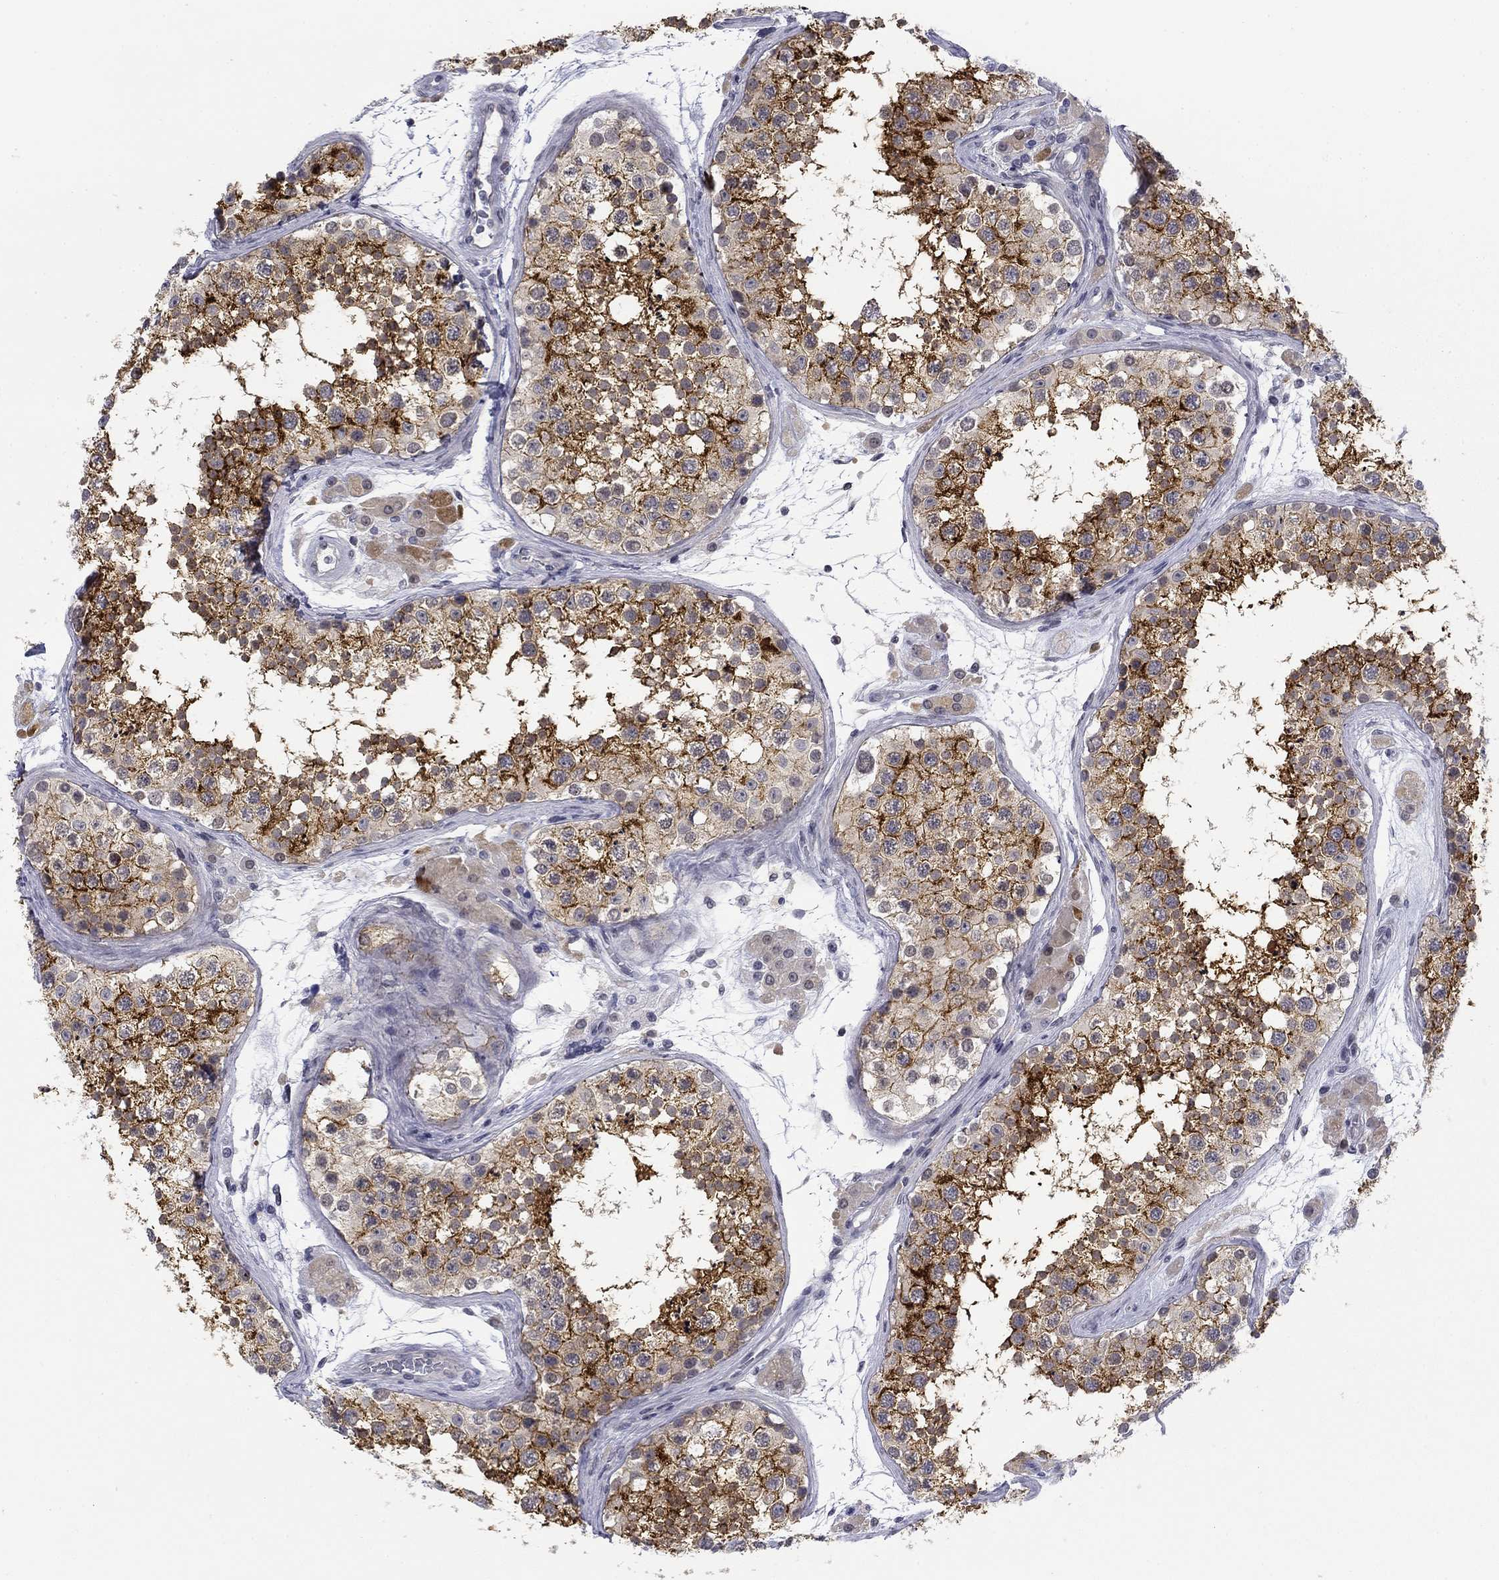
{"staining": {"intensity": "strong", "quantity": "25%-75%", "location": "cytoplasmic/membranous"}, "tissue": "testis", "cell_type": "Cells in seminiferous ducts", "image_type": "normal", "snomed": [{"axis": "morphology", "description": "Normal tissue, NOS"}, {"axis": "topography", "description": "Testis"}], "caption": "IHC (DAB) staining of unremarkable human testis shows strong cytoplasmic/membranous protein expression in approximately 25%-75% of cells in seminiferous ducts.", "gene": "TIGD4", "patient": {"sex": "male", "age": 41}}